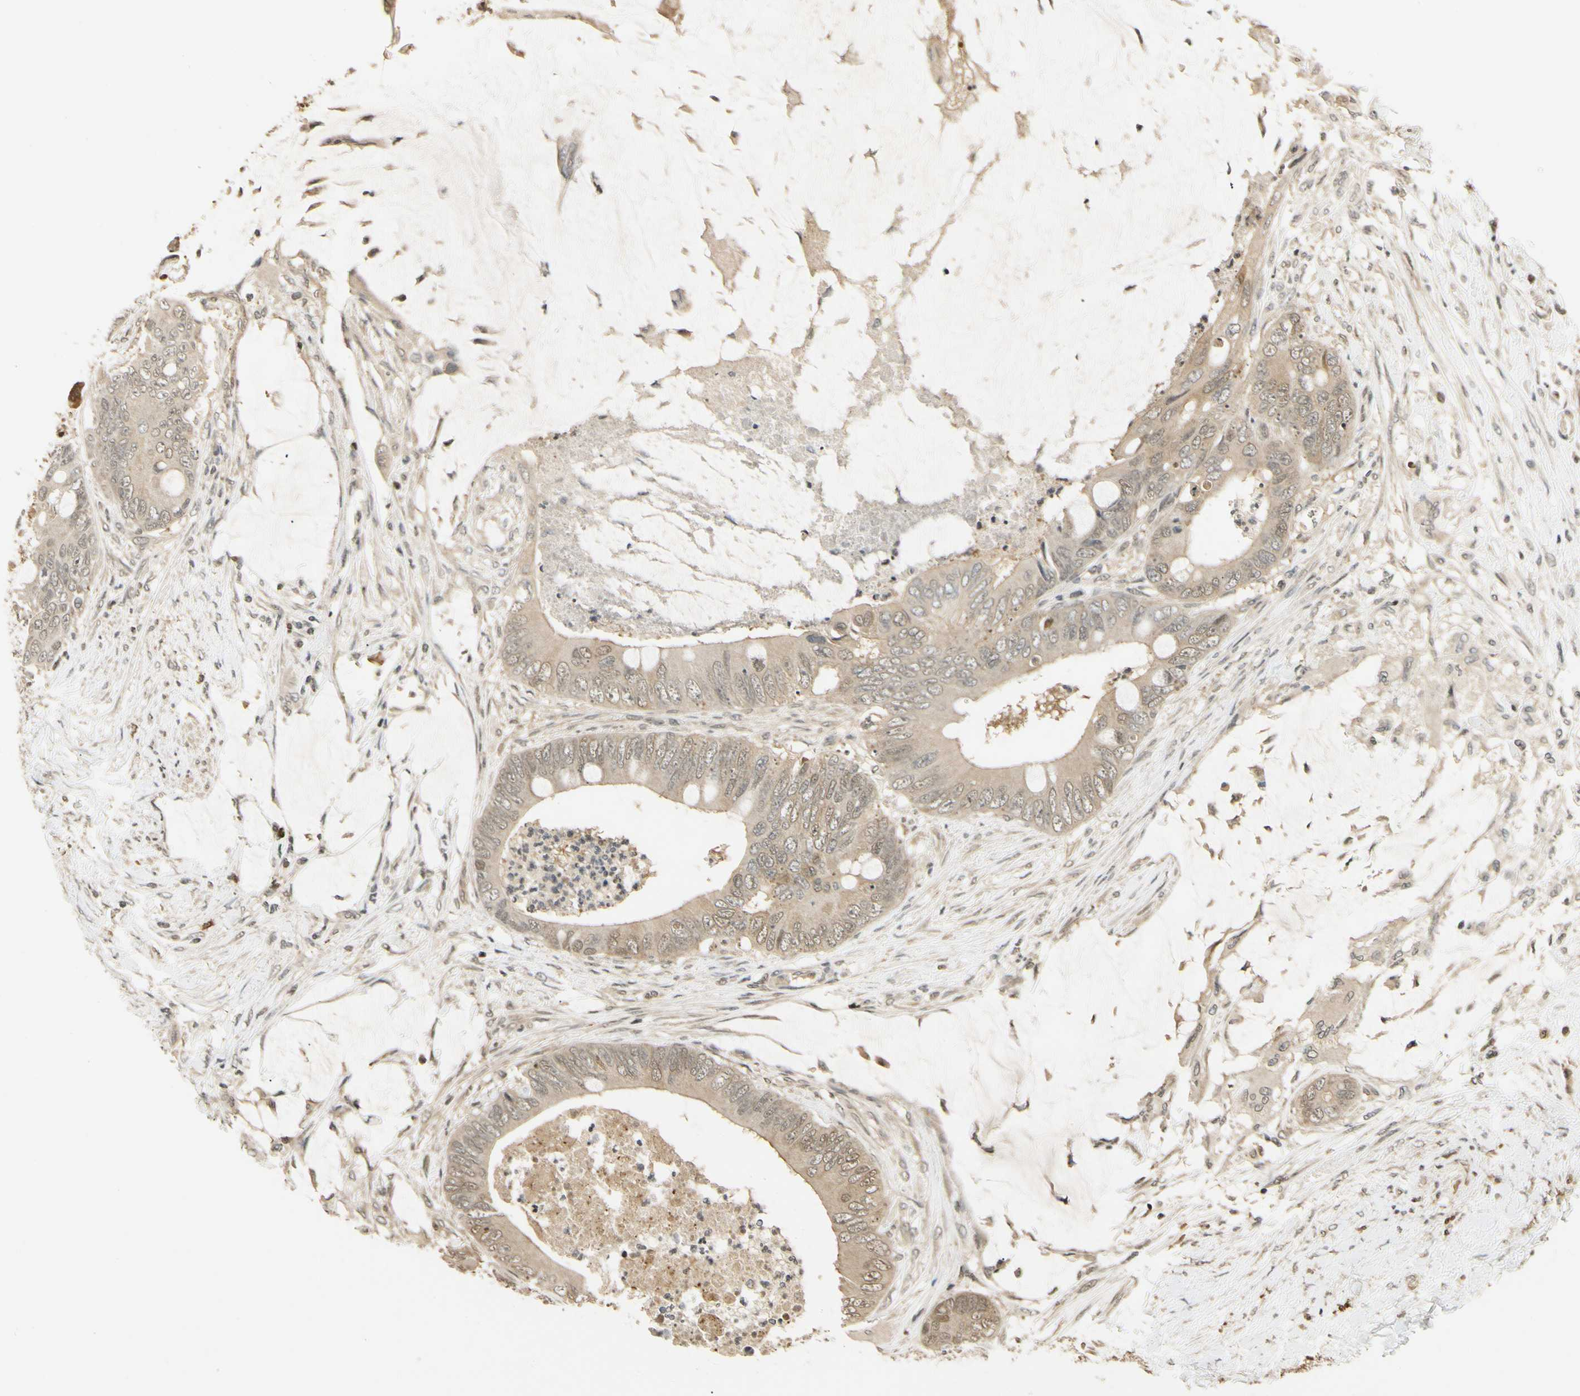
{"staining": {"intensity": "weak", "quantity": ">75%", "location": "cytoplasmic/membranous"}, "tissue": "colorectal cancer", "cell_type": "Tumor cells", "image_type": "cancer", "snomed": [{"axis": "morphology", "description": "Adenocarcinoma, NOS"}, {"axis": "topography", "description": "Rectum"}], "caption": "A micrograph showing weak cytoplasmic/membranous positivity in approximately >75% of tumor cells in colorectal cancer, as visualized by brown immunohistochemical staining.", "gene": "SOD1", "patient": {"sex": "female", "age": 77}}